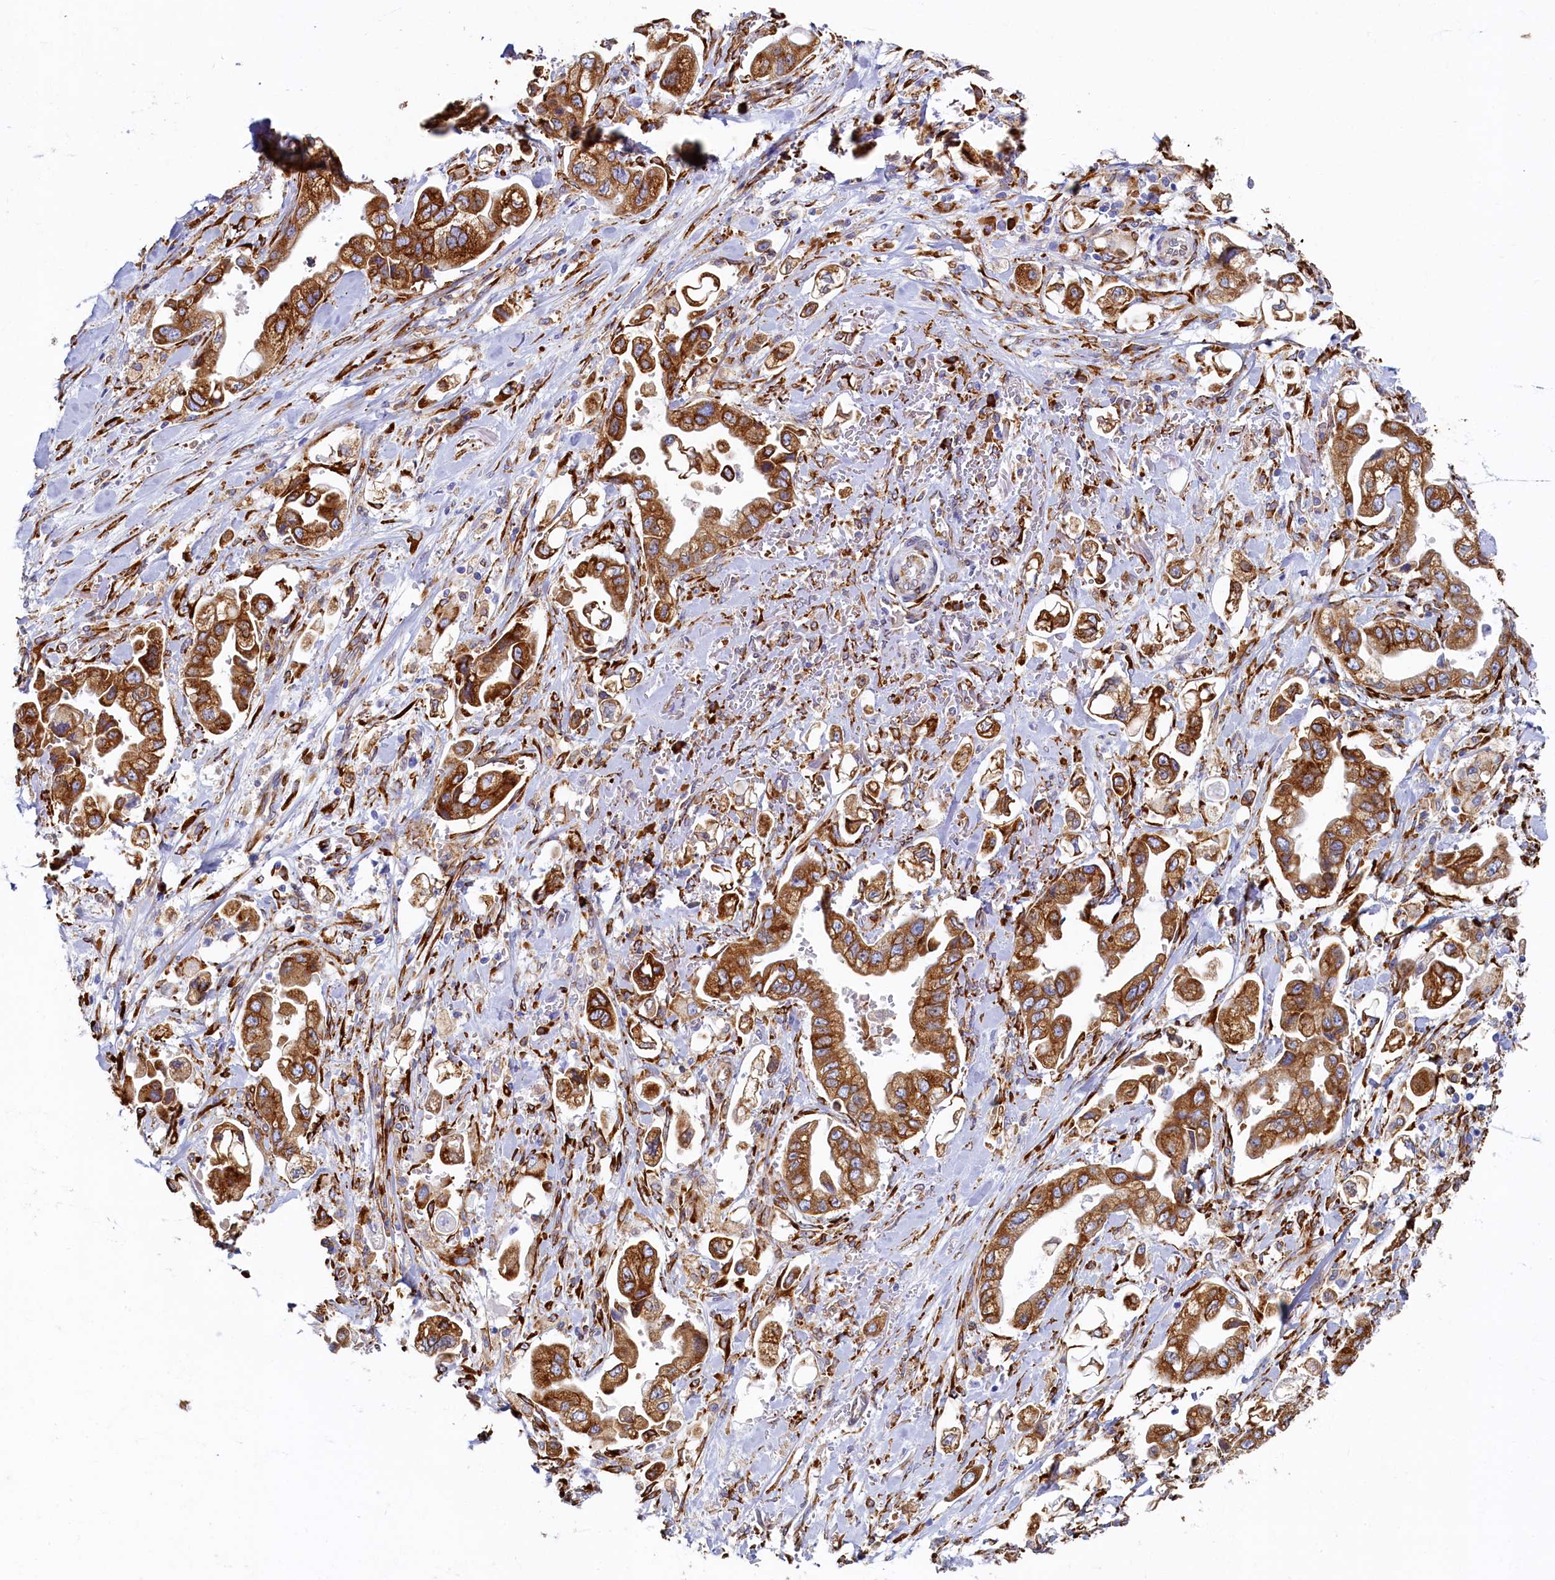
{"staining": {"intensity": "strong", "quantity": ">75%", "location": "cytoplasmic/membranous"}, "tissue": "stomach cancer", "cell_type": "Tumor cells", "image_type": "cancer", "snomed": [{"axis": "morphology", "description": "Adenocarcinoma, NOS"}, {"axis": "topography", "description": "Stomach"}], "caption": "High-power microscopy captured an IHC photomicrograph of adenocarcinoma (stomach), revealing strong cytoplasmic/membranous staining in about >75% of tumor cells.", "gene": "TMEM18", "patient": {"sex": "male", "age": 62}}